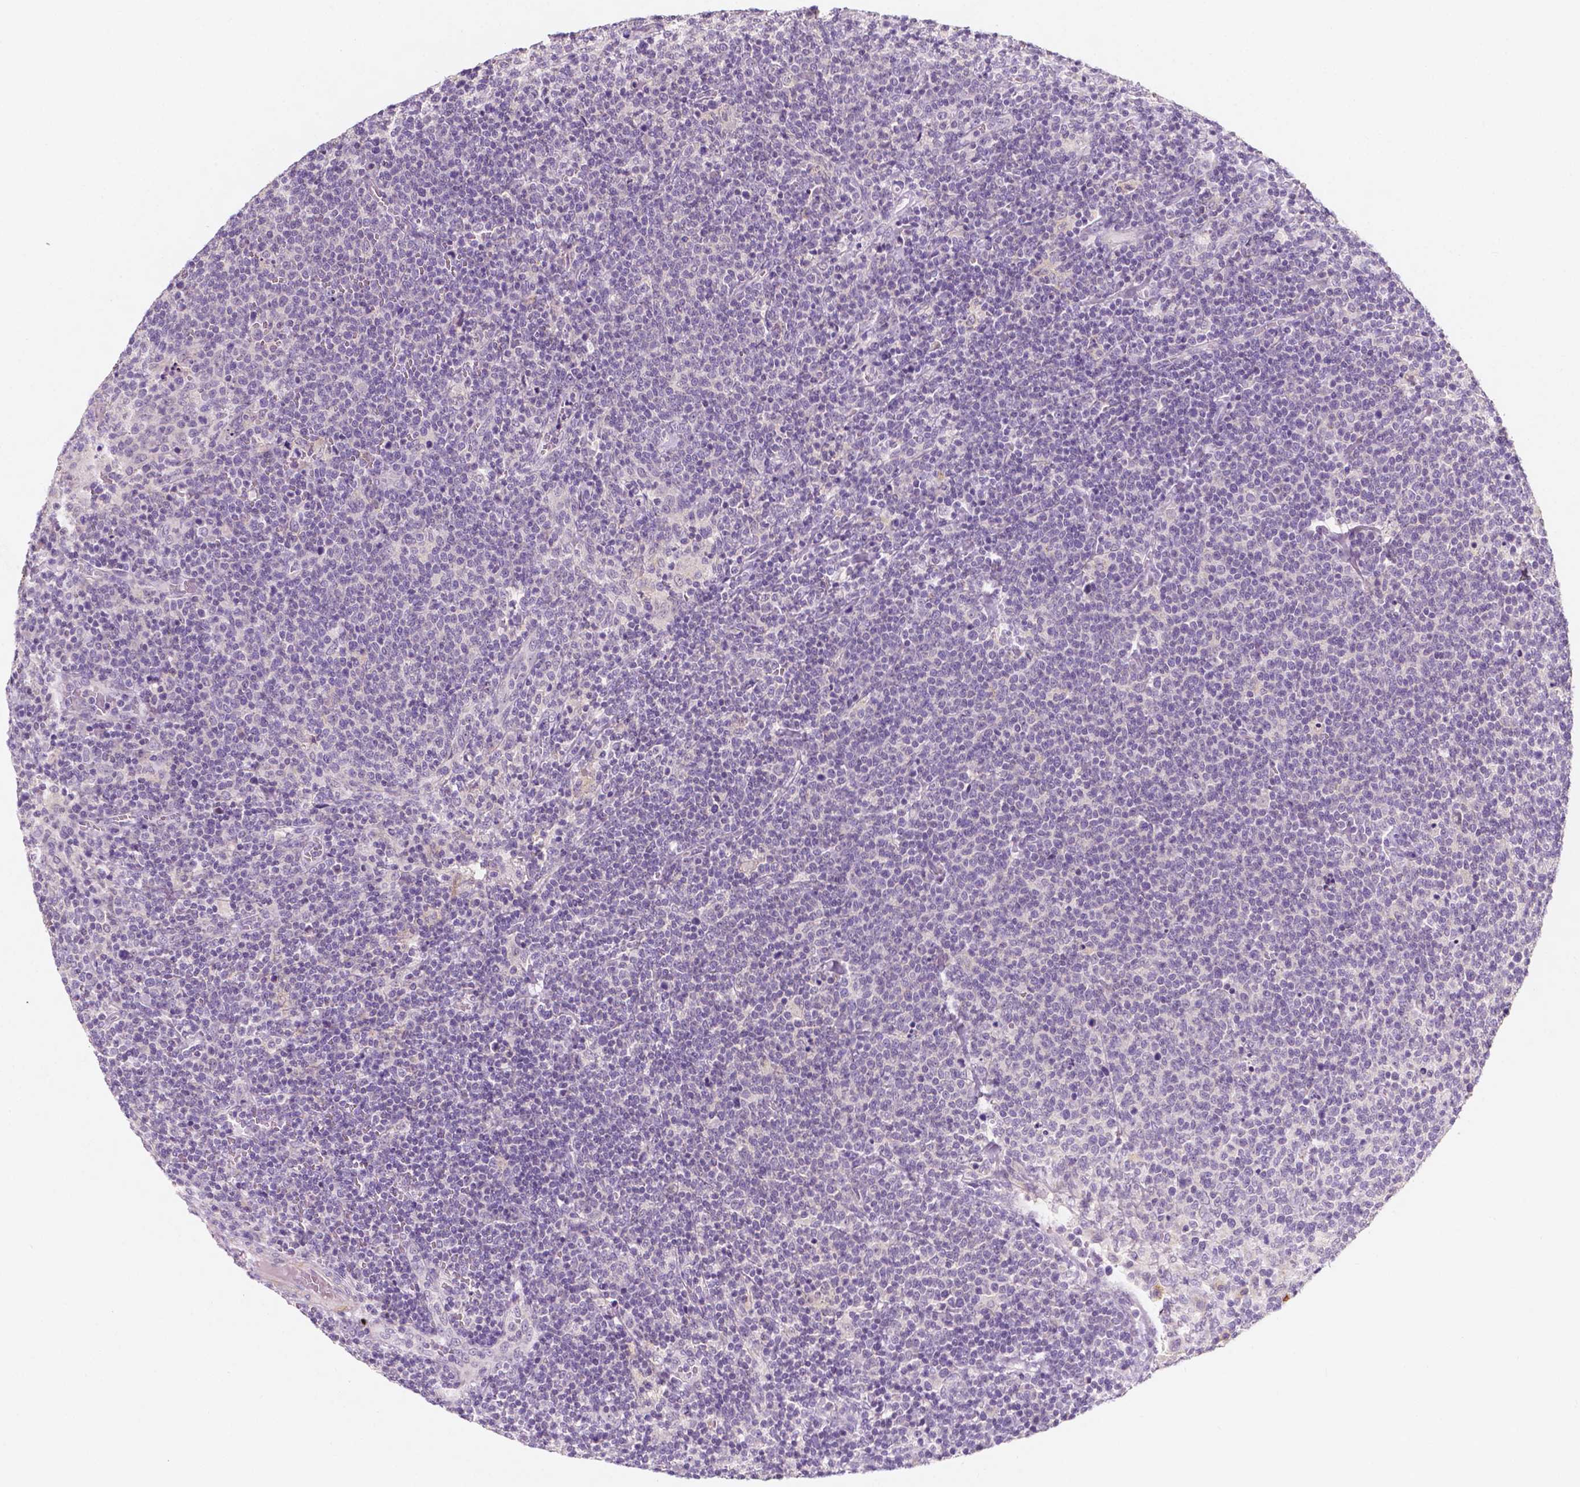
{"staining": {"intensity": "negative", "quantity": "none", "location": "none"}, "tissue": "lymphoma", "cell_type": "Tumor cells", "image_type": "cancer", "snomed": [{"axis": "morphology", "description": "Malignant lymphoma, non-Hodgkin's type, High grade"}, {"axis": "topography", "description": "Lymph node"}], "caption": "The micrograph shows no staining of tumor cells in high-grade malignant lymphoma, non-Hodgkin's type. The staining is performed using DAB brown chromogen with nuclei counter-stained in using hematoxylin.", "gene": "SIRT2", "patient": {"sex": "male", "age": 61}}